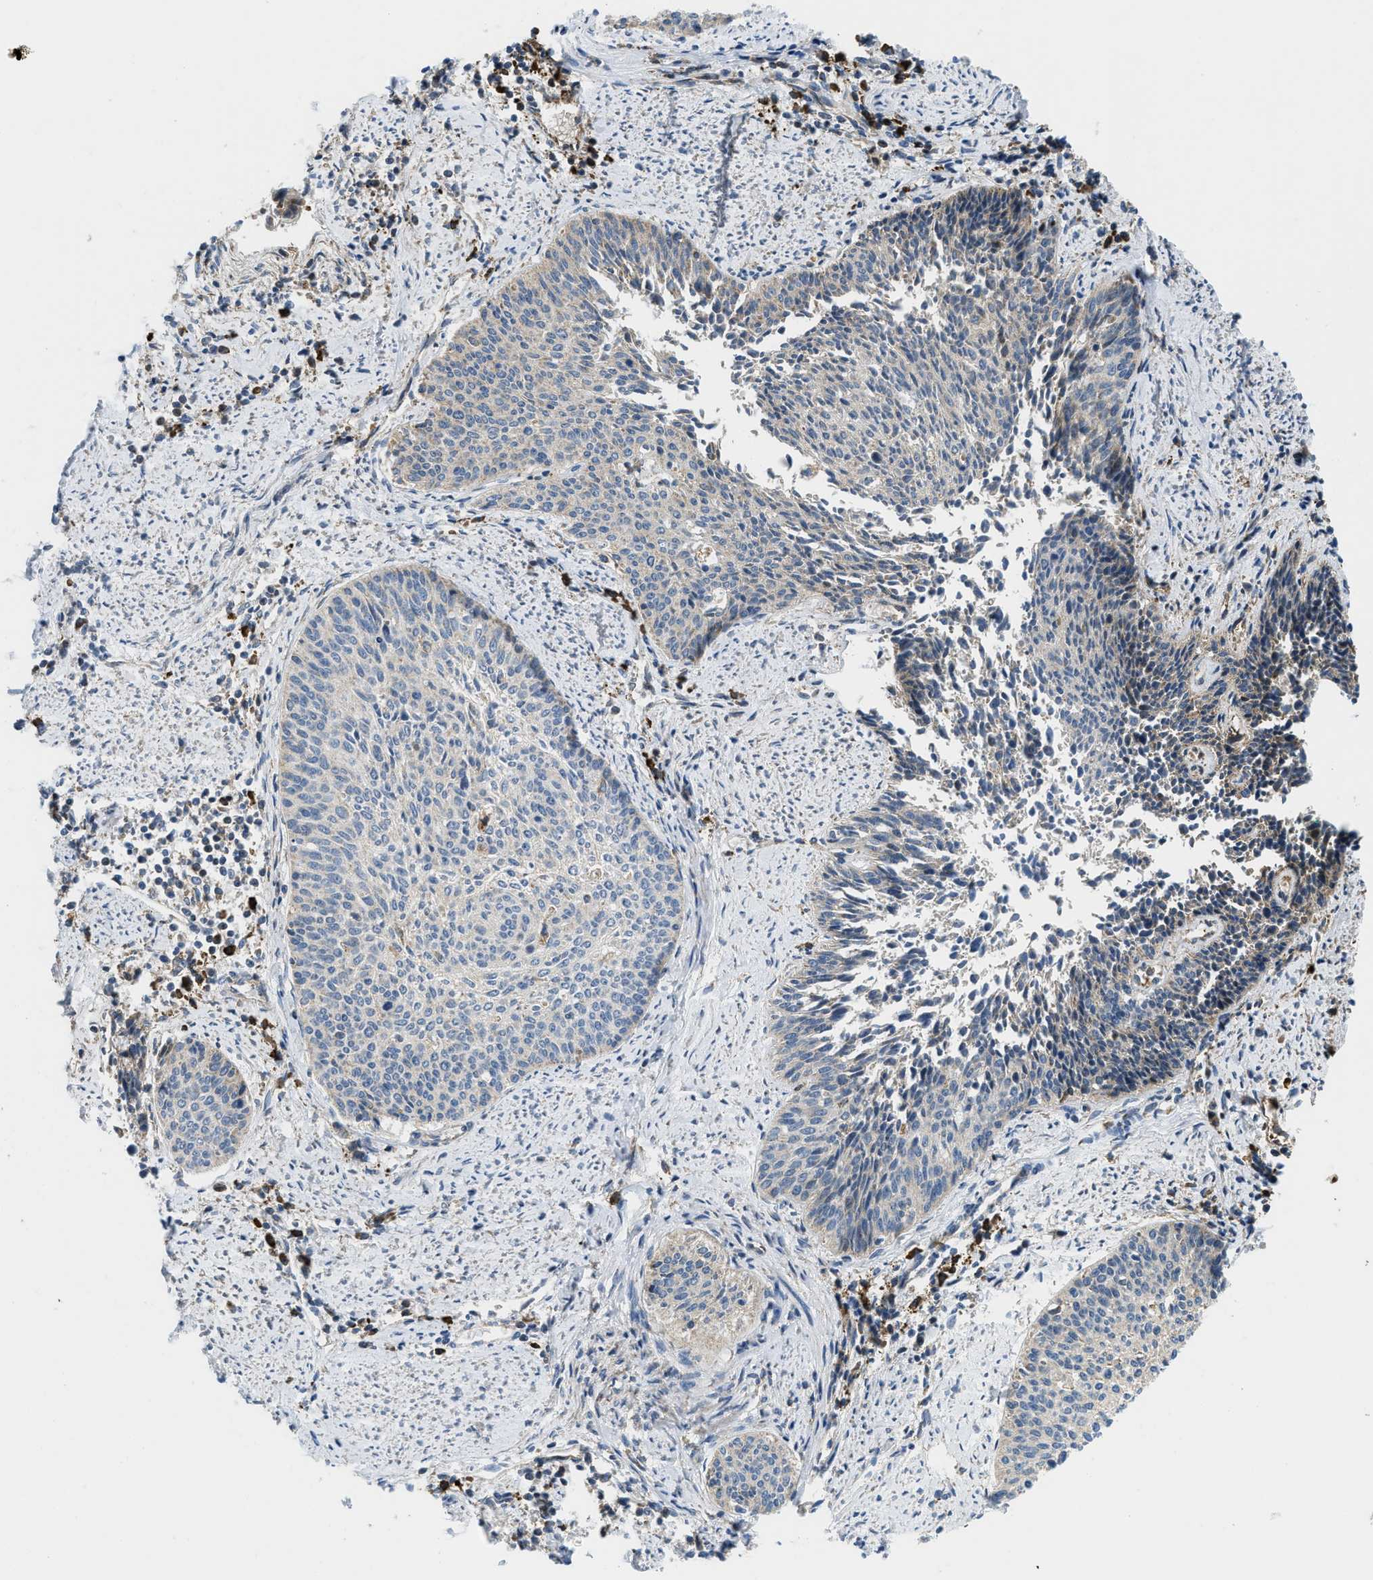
{"staining": {"intensity": "negative", "quantity": "none", "location": "none"}, "tissue": "cervical cancer", "cell_type": "Tumor cells", "image_type": "cancer", "snomed": [{"axis": "morphology", "description": "Squamous cell carcinoma, NOS"}, {"axis": "topography", "description": "Cervix"}], "caption": "Tumor cells show no significant protein expression in cervical squamous cell carcinoma. Brightfield microscopy of immunohistochemistry (IHC) stained with DAB (brown) and hematoxylin (blue), captured at high magnification.", "gene": "CSPG4", "patient": {"sex": "female", "age": 55}}